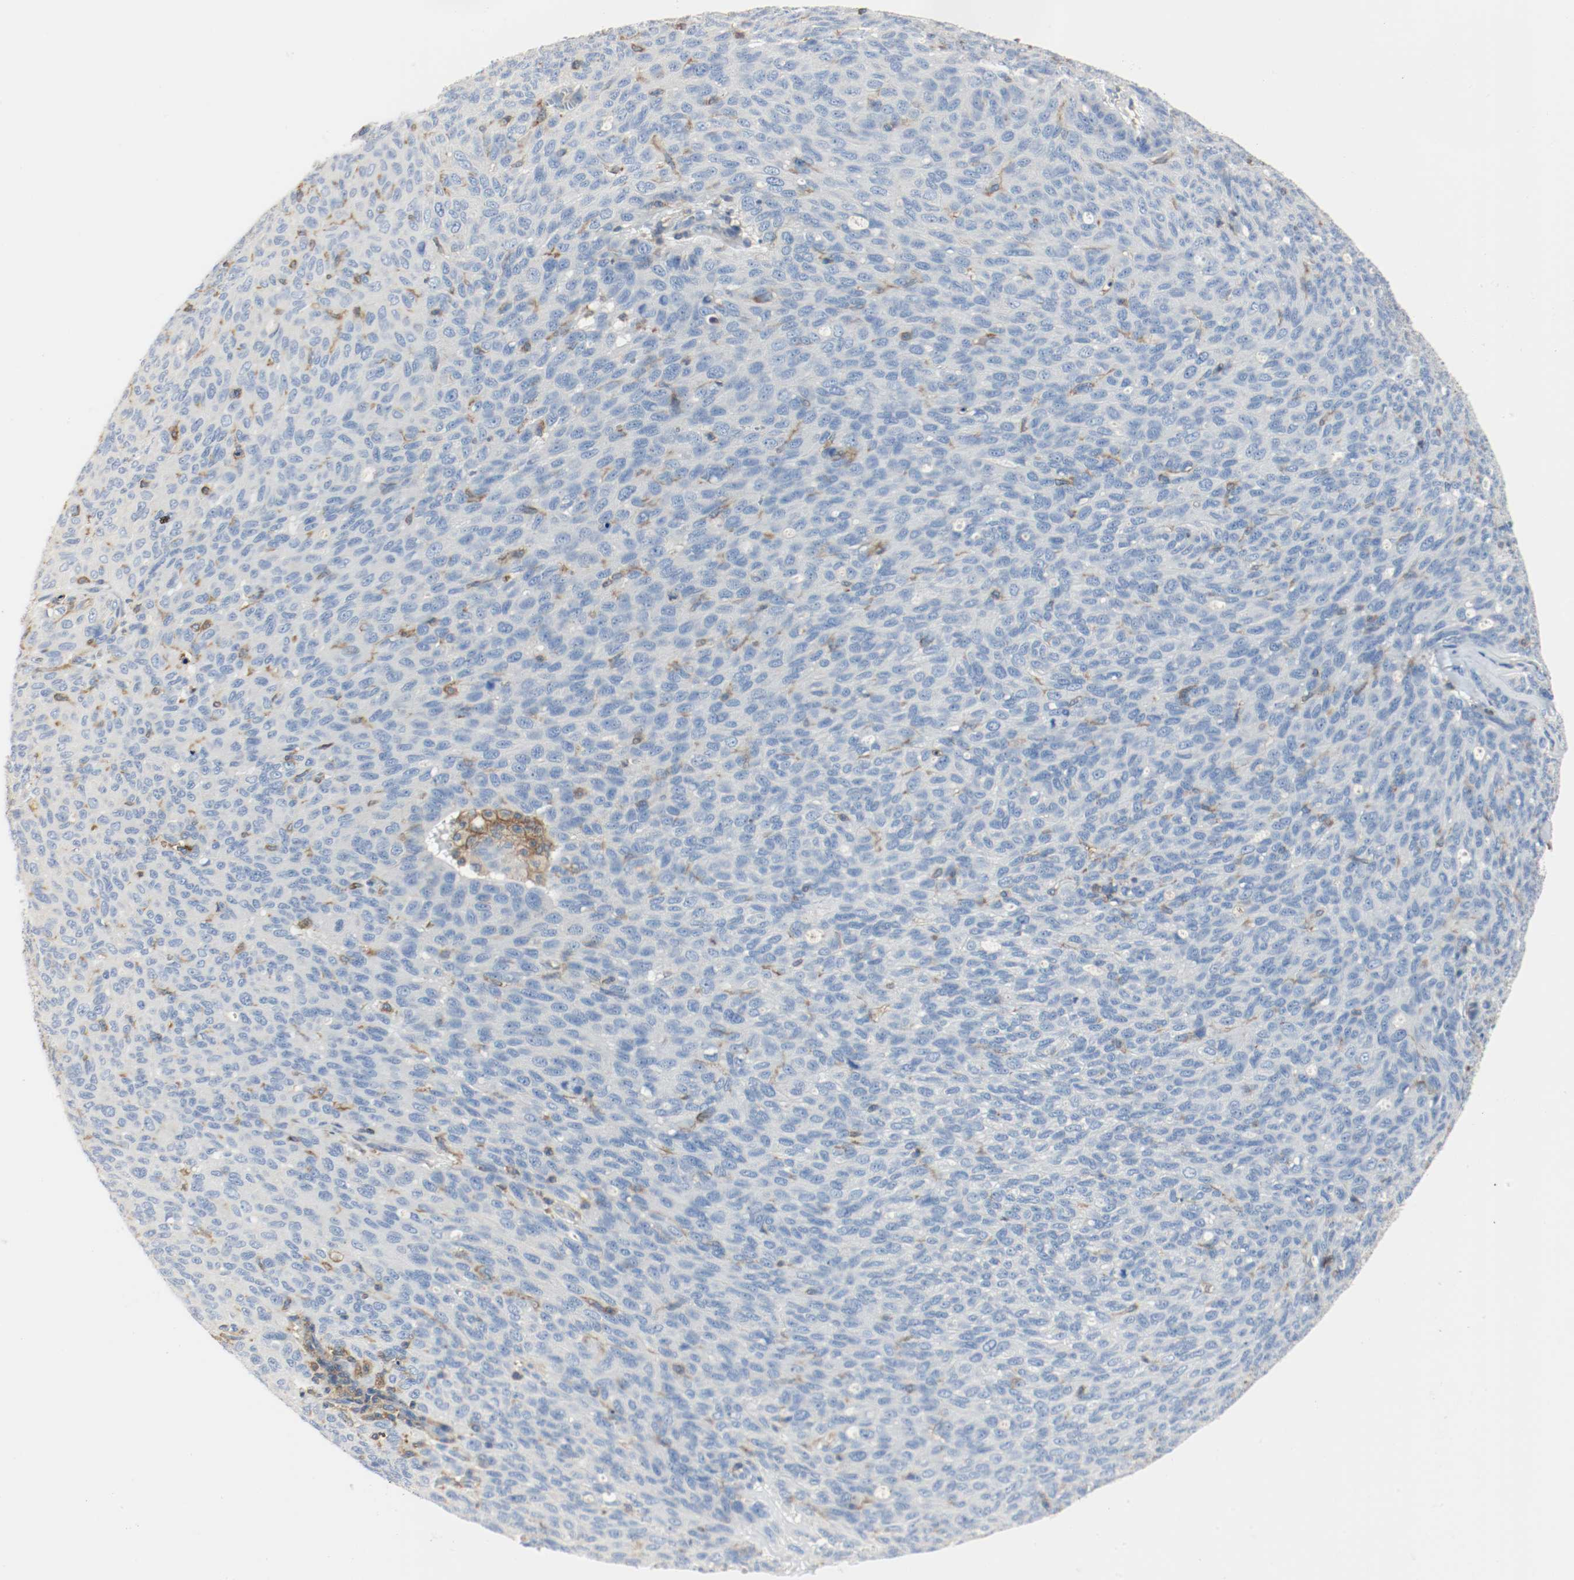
{"staining": {"intensity": "negative", "quantity": "none", "location": "none"}, "tissue": "ovarian cancer", "cell_type": "Tumor cells", "image_type": "cancer", "snomed": [{"axis": "morphology", "description": "Carcinoma, endometroid"}, {"axis": "topography", "description": "Ovary"}], "caption": "This is an immunohistochemistry (IHC) photomicrograph of ovarian cancer. There is no staining in tumor cells.", "gene": "ARPC1B", "patient": {"sex": "female", "age": 60}}